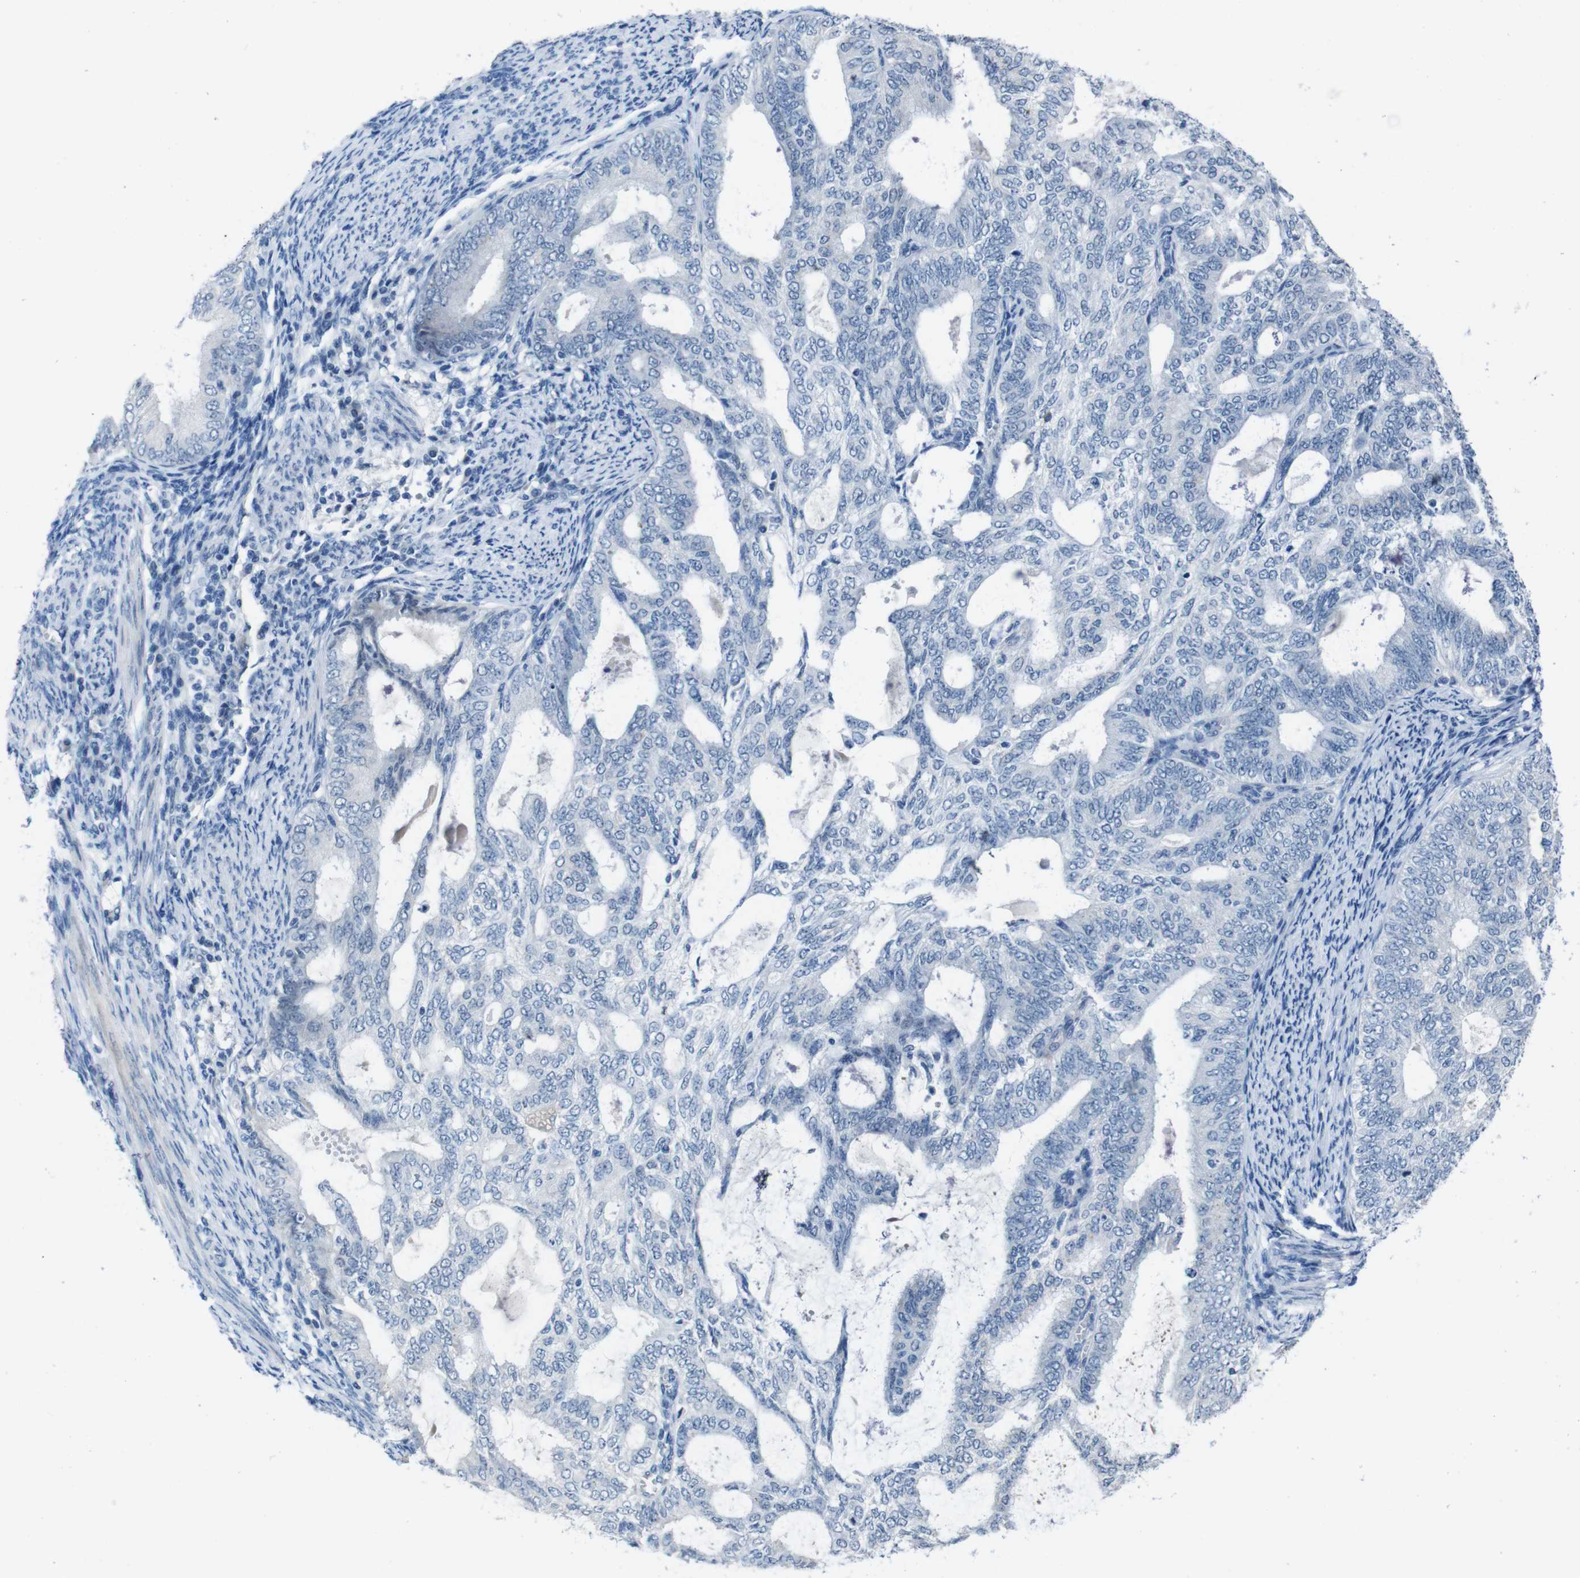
{"staining": {"intensity": "negative", "quantity": "none", "location": "none"}, "tissue": "endometrial cancer", "cell_type": "Tumor cells", "image_type": "cancer", "snomed": [{"axis": "morphology", "description": "Adenocarcinoma, NOS"}, {"axis": "topography", "description": "Endometrium"}], "caption": "This is an immunohistochemistry image of endometrial adenocarcinoma. There is no expression in tumor cells.", "gene": "CDHR2", "patient": {"sex": "female", "age": 58}}